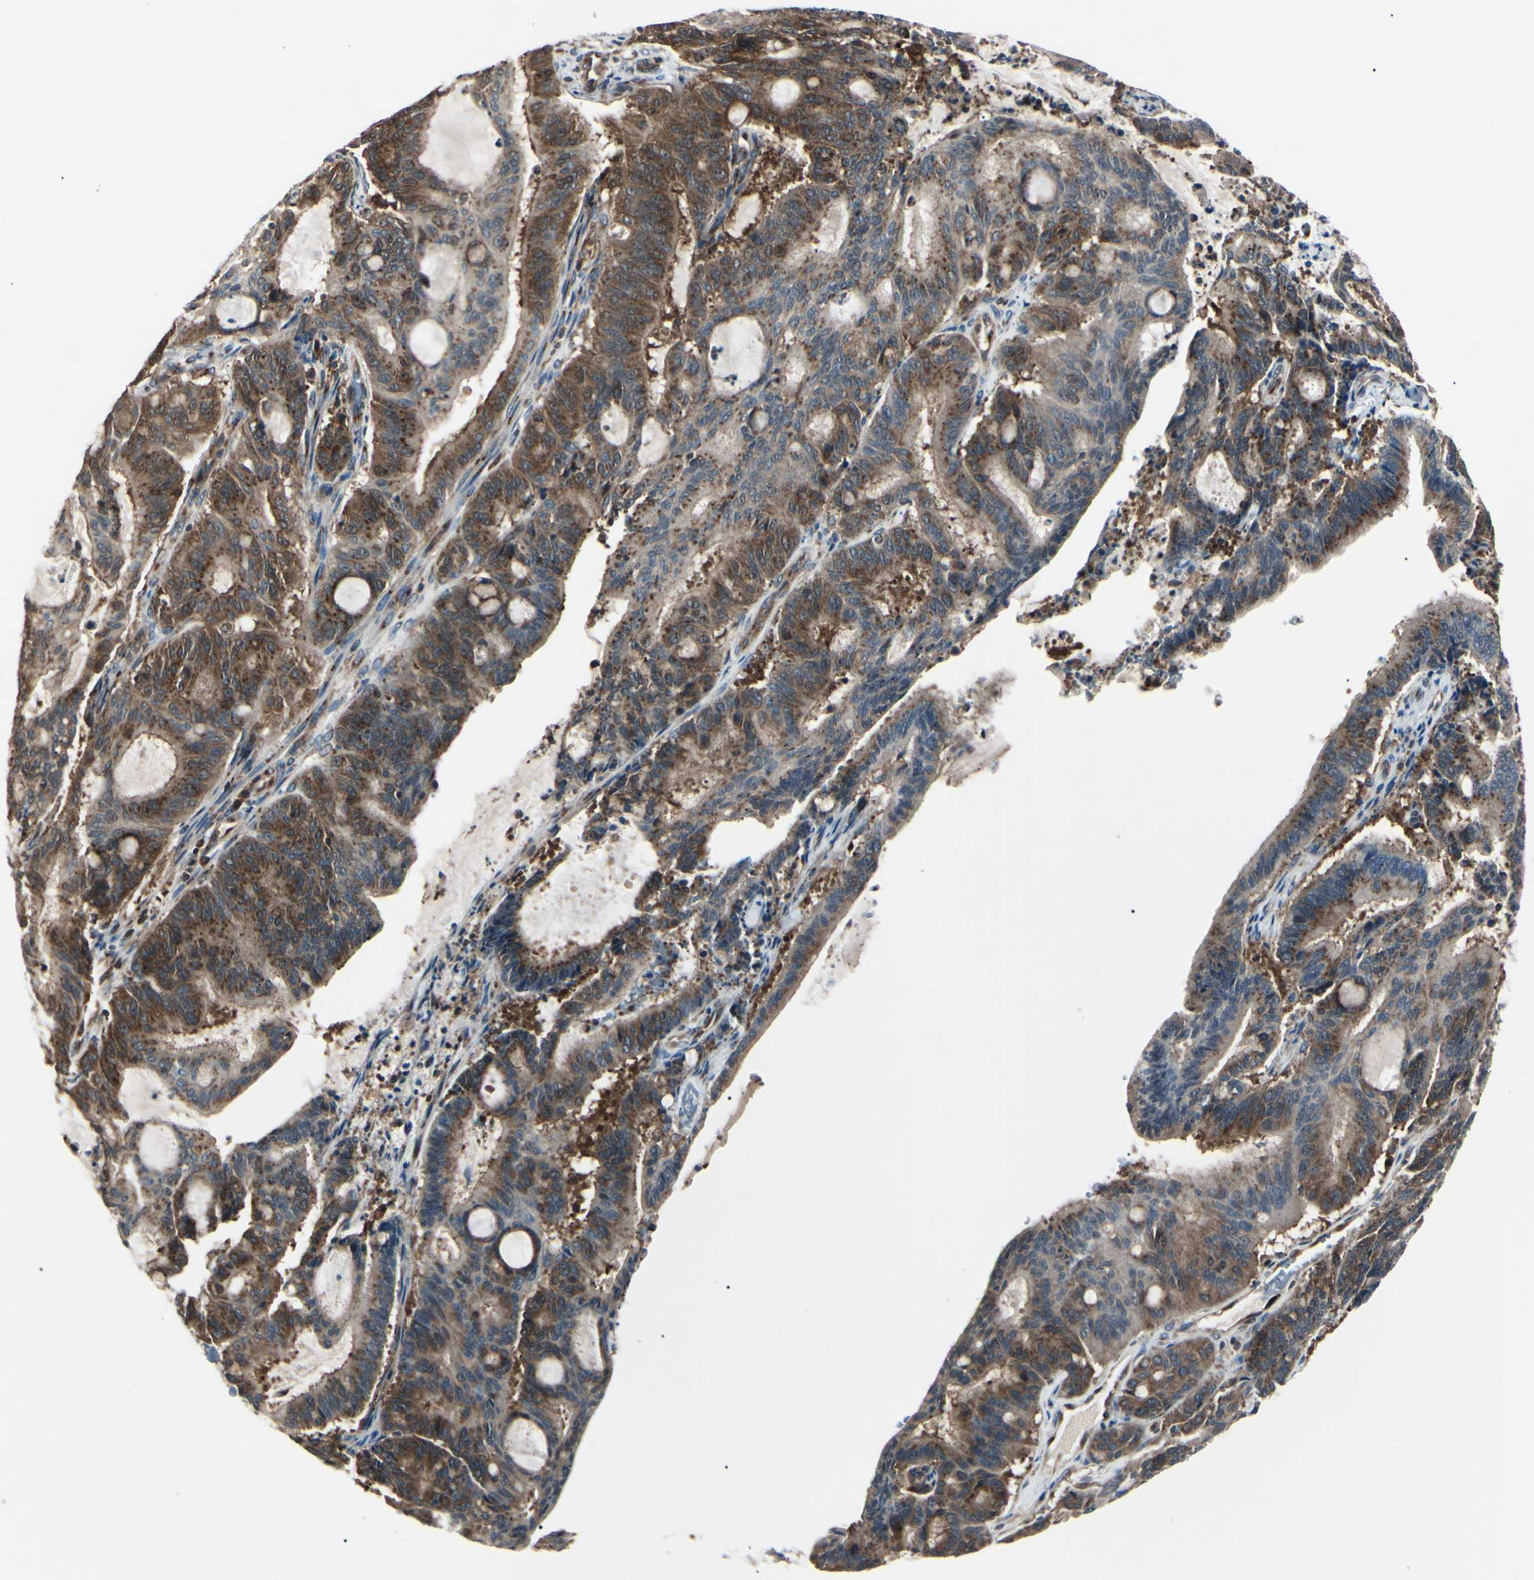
{"staining": {"intensity": "strong", "quantity": ">75%", "location": "cytoplasmic/membranous"}, "tissue": "liver cancer", "cell_type": "Tumor cells", "image_type": "cancer", "snomed": [{"axis": "morphology", "description": "Cholangiocarcinoma"}, {"axis": "topography", "description": "Liver"}], "caption": "Liver cancer (cholangiocarcinoma) tissue displays strong cytoplasmic/membranous staining in about >75% of tumor cells, visualized by immunohistochemistry.", "gene": "MAPRE1", "patient": {"sex": "female", "age": 73}}